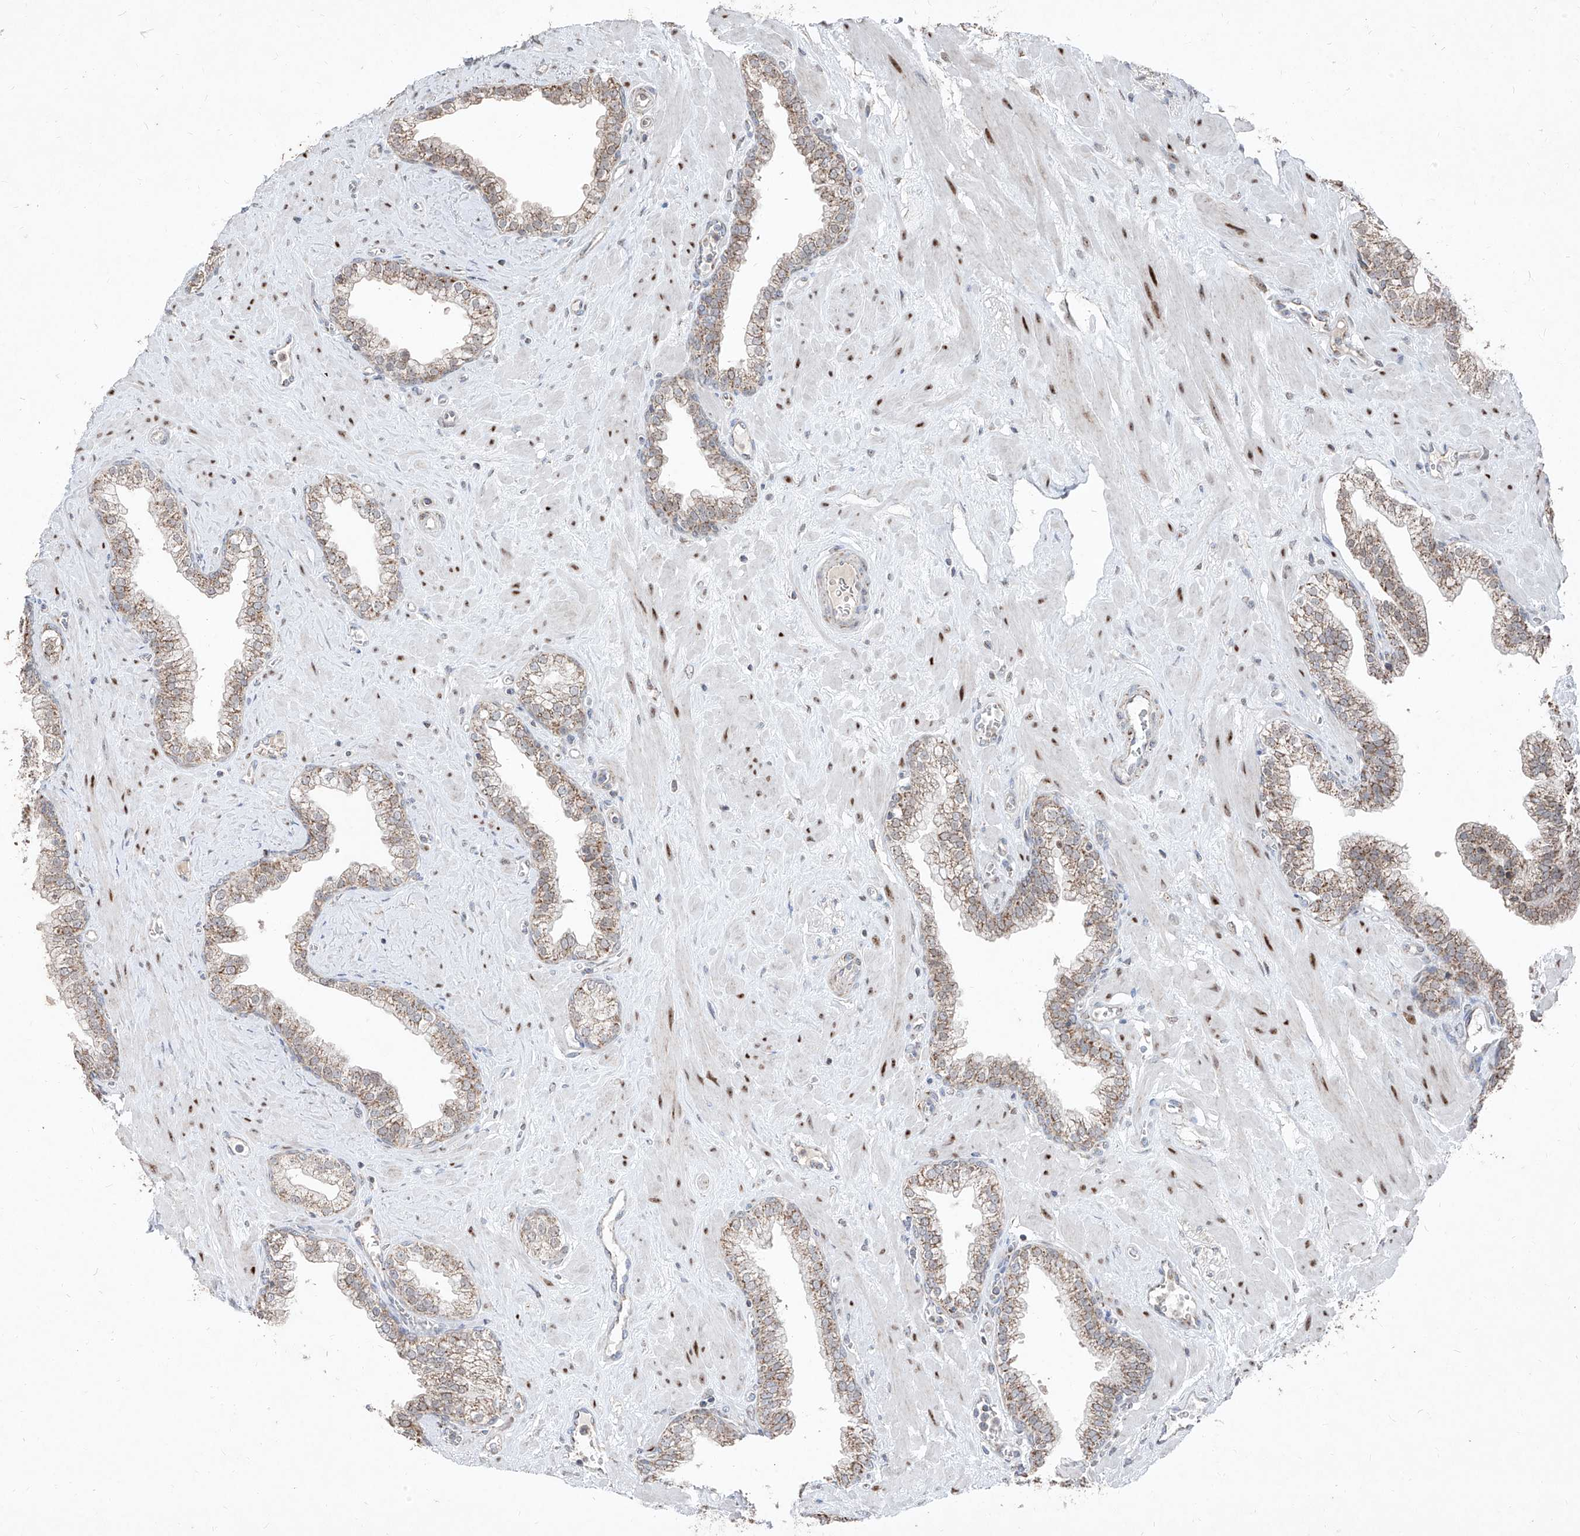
{"staining": {"intensity": "moderate", "quantity": ">75%", "location": "cytoplasmic/membranous"}, "tissue": "prostate", "cell_type": "Glandular cells", "image_type": "normal", "snomed": [{"axis": "morphology", "description": "Normal tissue, NOS"}, {"axis": "morphology", "description": "Urothelial carcinoma, Low grade"}, {"axis": "topography", "description": "Urinary bladder"}, {"axis": "topography", "description": "Prostate"}], "caption": "Human prostate stained with a protein marker shows moderate staining in glandular cells.", "gene": "NDUFB3", "patient": {"sex": "male", "age": 60}}